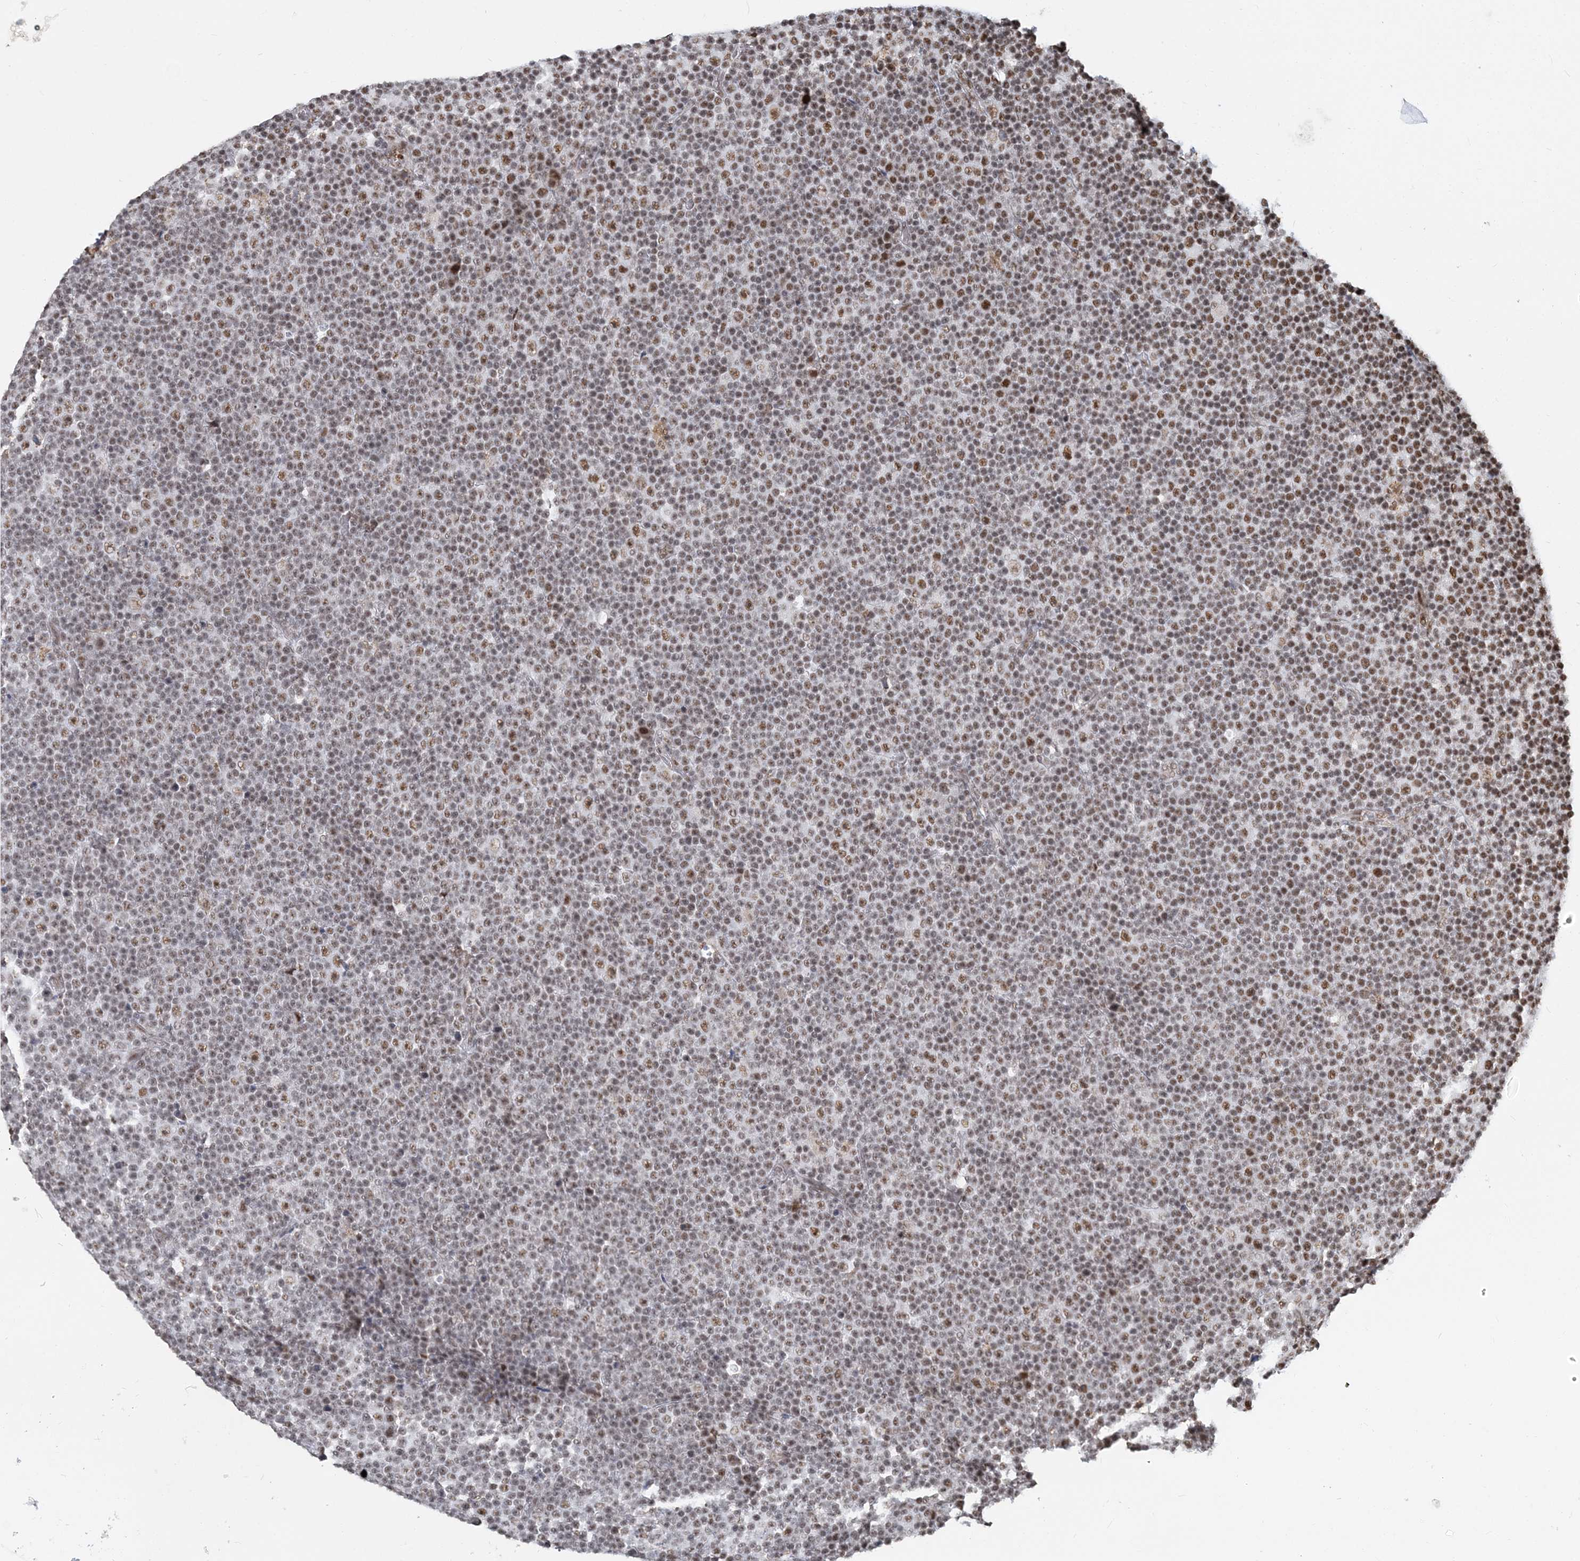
{"staining": {"intensity": "moderate", "quantity": "25%-75%", "location": "nuclear"}, "tissue": "lymphoma", "cell_type": "Tumor cells", "image_type": "cancer", "snomed": [{"axis": "morphology", "description": "Malignant lymphoma, non-Hodgkin's type, Low grade"}, {"axis": "topography", "description": "Lymph node"}], "caption": "Human malignant lymphoma, non-Hodgkin's type (low-grade) stained with a brown dye reveals moderate nuclear positive expression in about 25%-75% of tumor cells.", "gene": "PLRG1", "patient": {"sex": "female", "age": 67}}